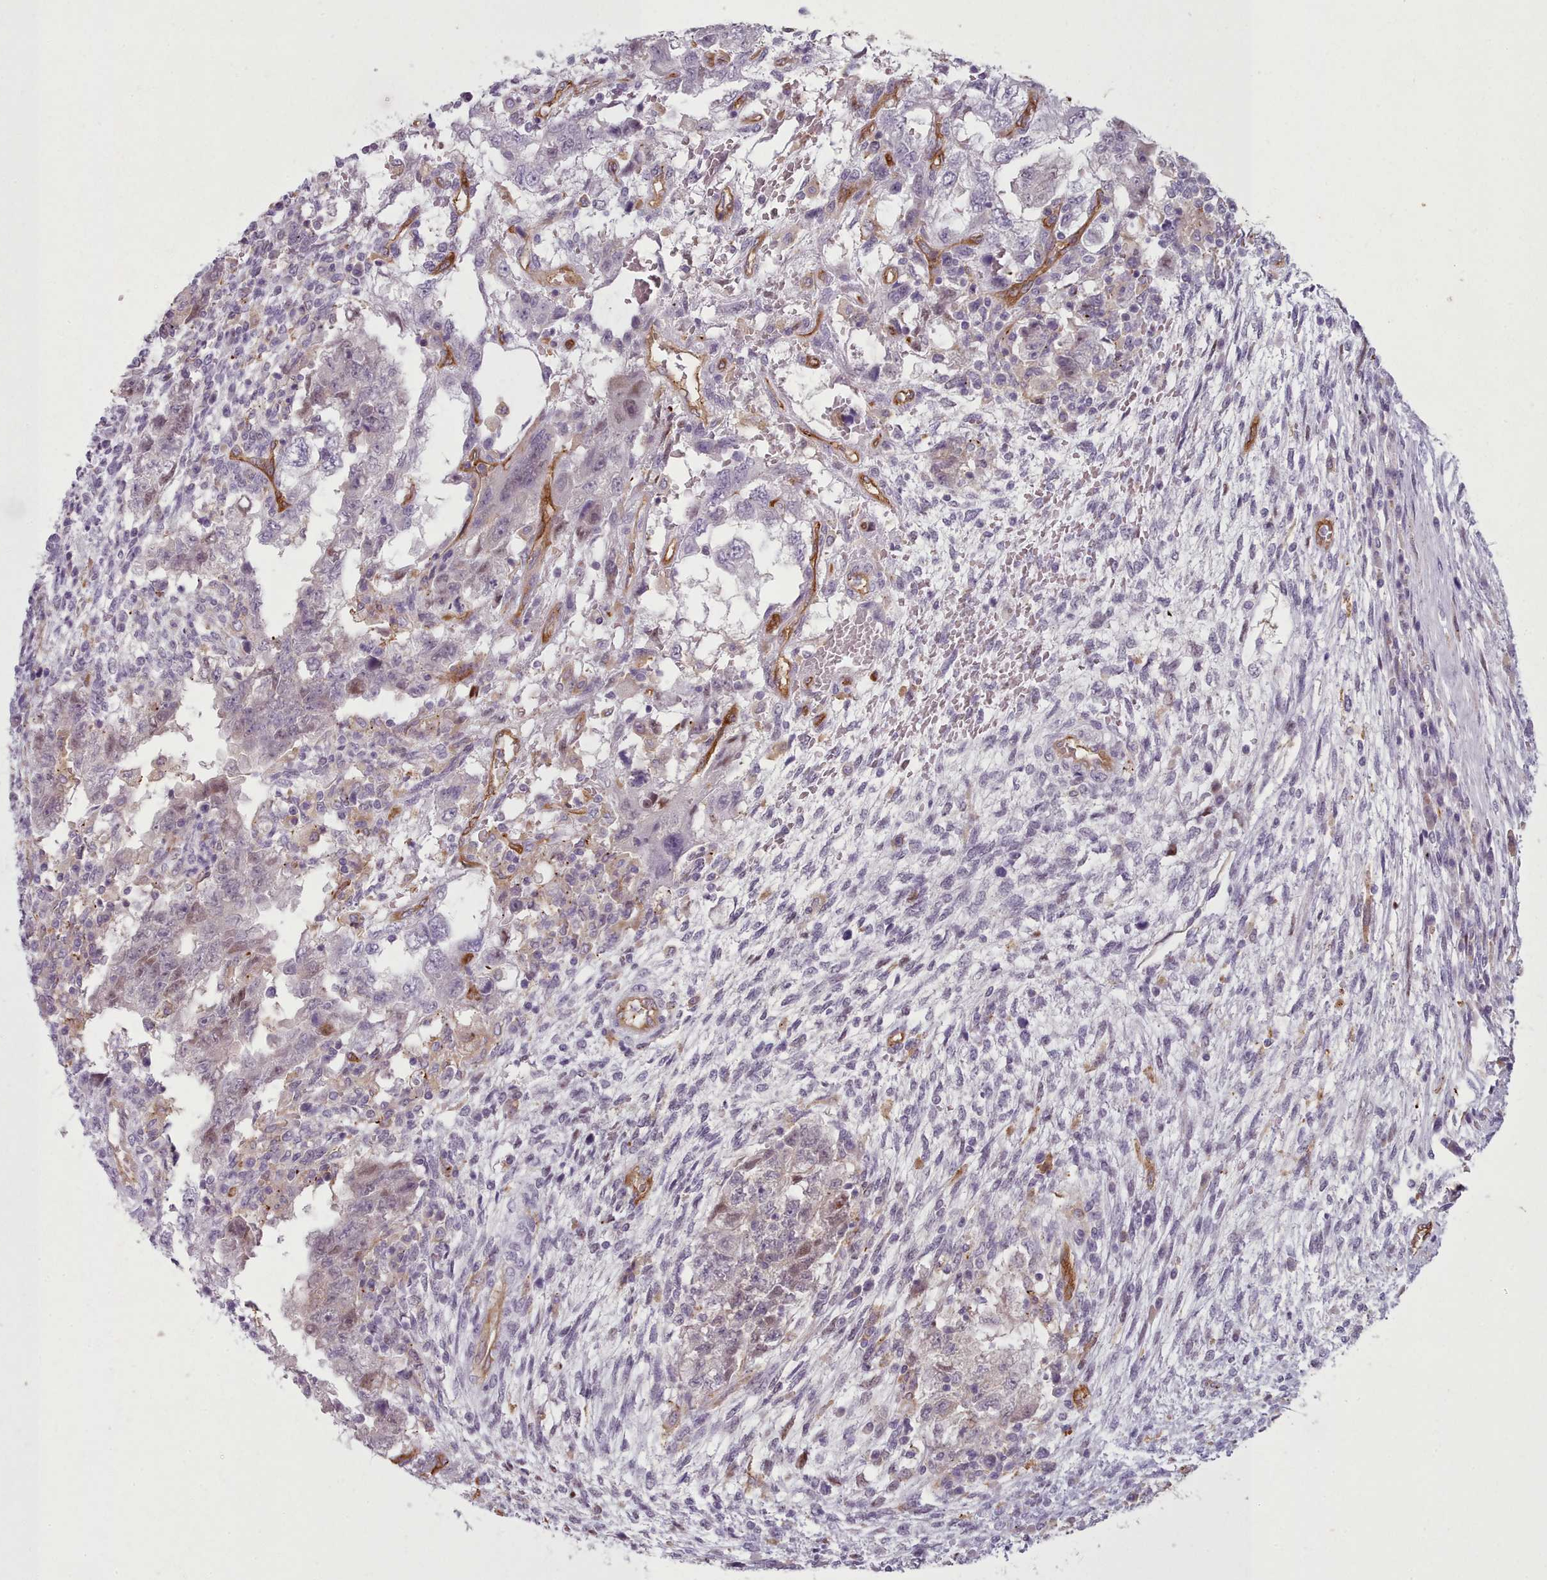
{"staining": {"intensity": "negative", "quantity": "none", "location": "none"}, "tissue": "testis cancer", "cell_type": "Tumor cells", "image_type": "cancer", "snomed": [{"axis": "morphology", "description": "Carcinoma, Embryonal, NOS"}, {"axis": "topography", "description": "Testis"}], "caption": "A high-resolution micrograph shows IHC staining of testis cancer (embryonal carcinoma), which shows no significant staining in tumor cells.", "gene": "CD300LF", "patient": {"sex": "male", "age": 26}}